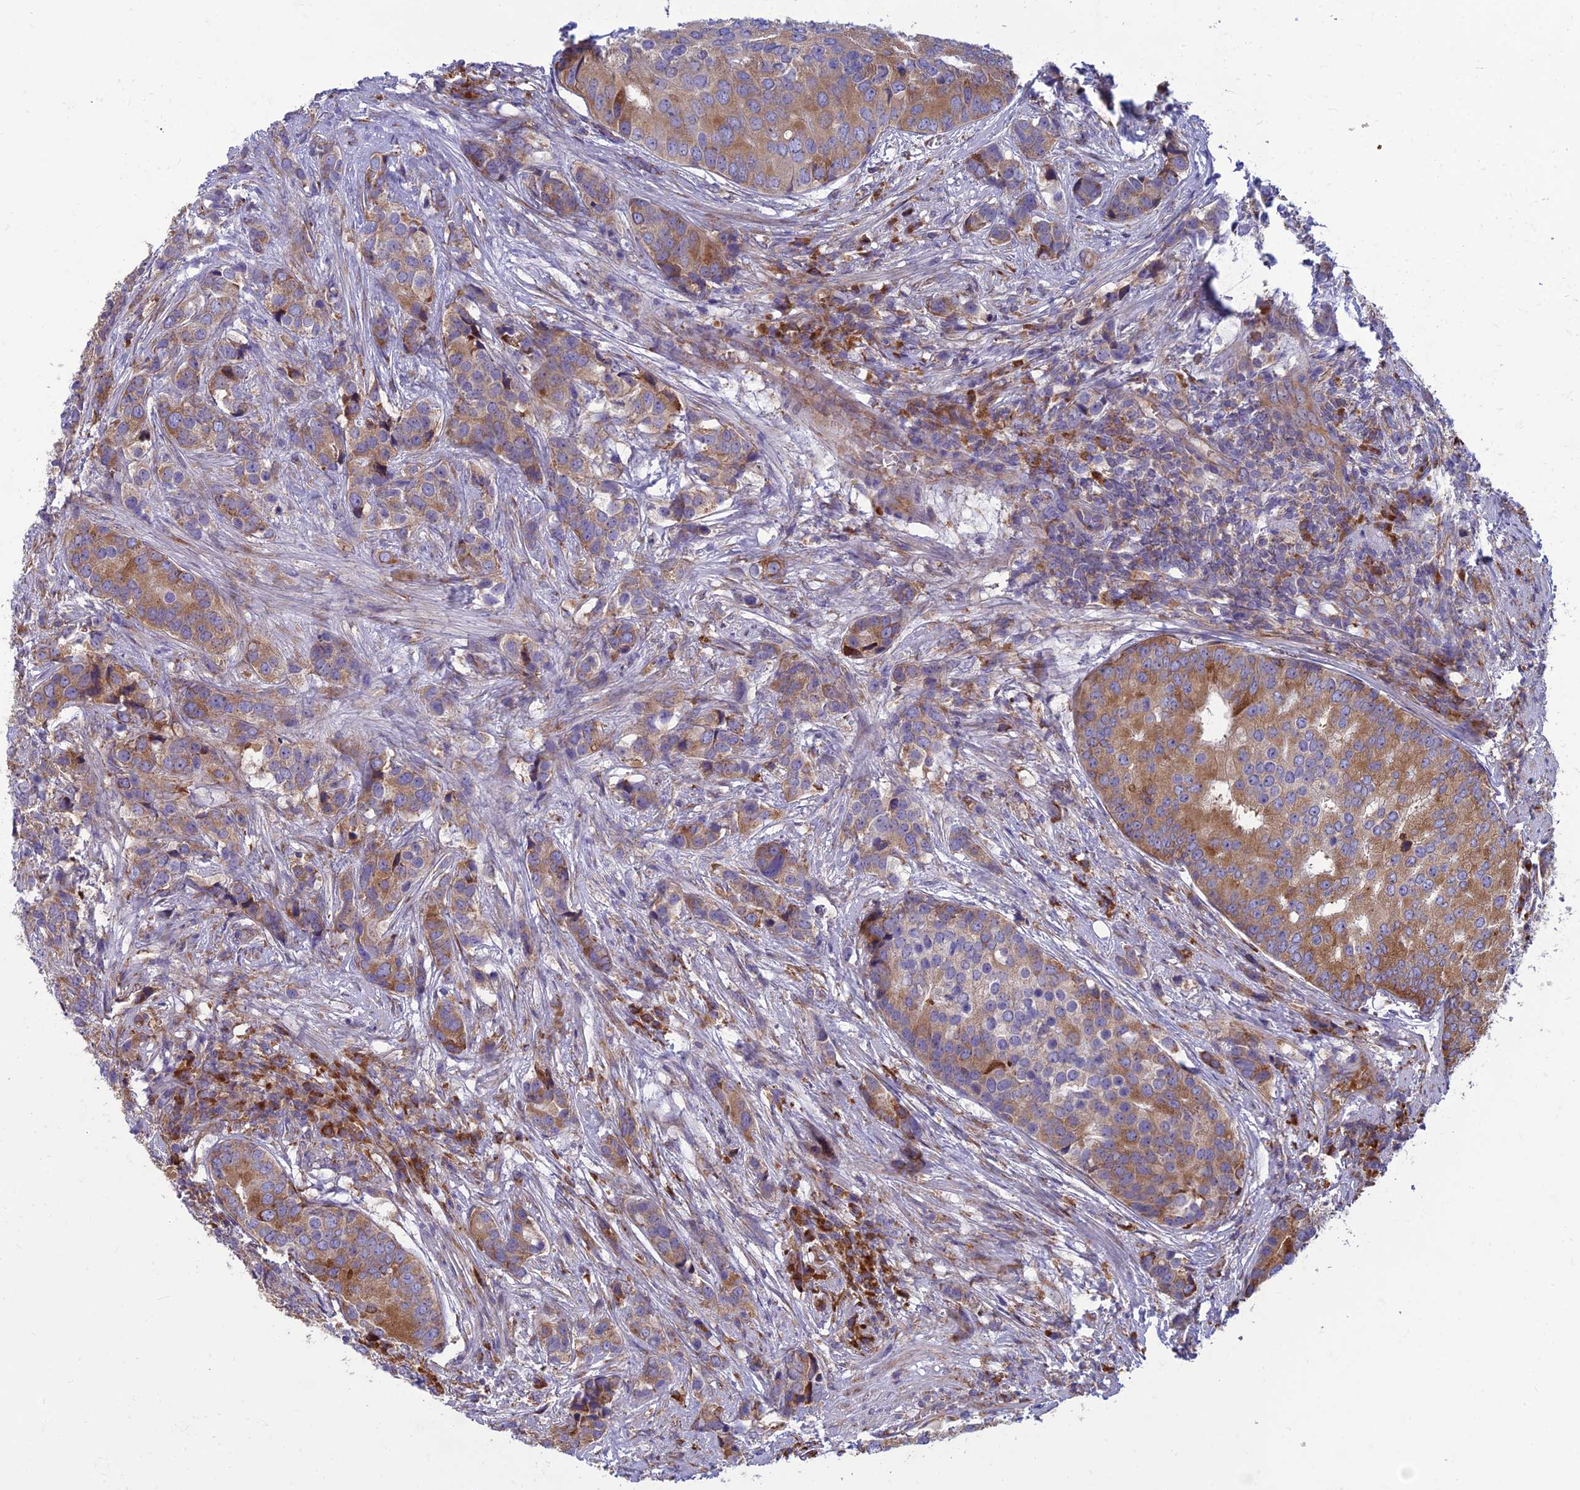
{"staining": {"intensity": "moderate", "quantity": ">75%", "location": "cytoplasmic/membranous"}, "tissue": "prostate cancer", "cell_type": "Tumor cells", "image_type": "cancer", "snomed": [{"axis": "morphology", "description": "Adenocarcinoma, High grade"}, {"axis": "topography", "description": "Prostate"}], "caption": "Protein staining displays moderate cytoplasmic/membranous staining in about >75% of tumor cells in prostate cancer.", "gene": "RPL17-C18orf32", "patient": {"sex": "male", "age": 62}}